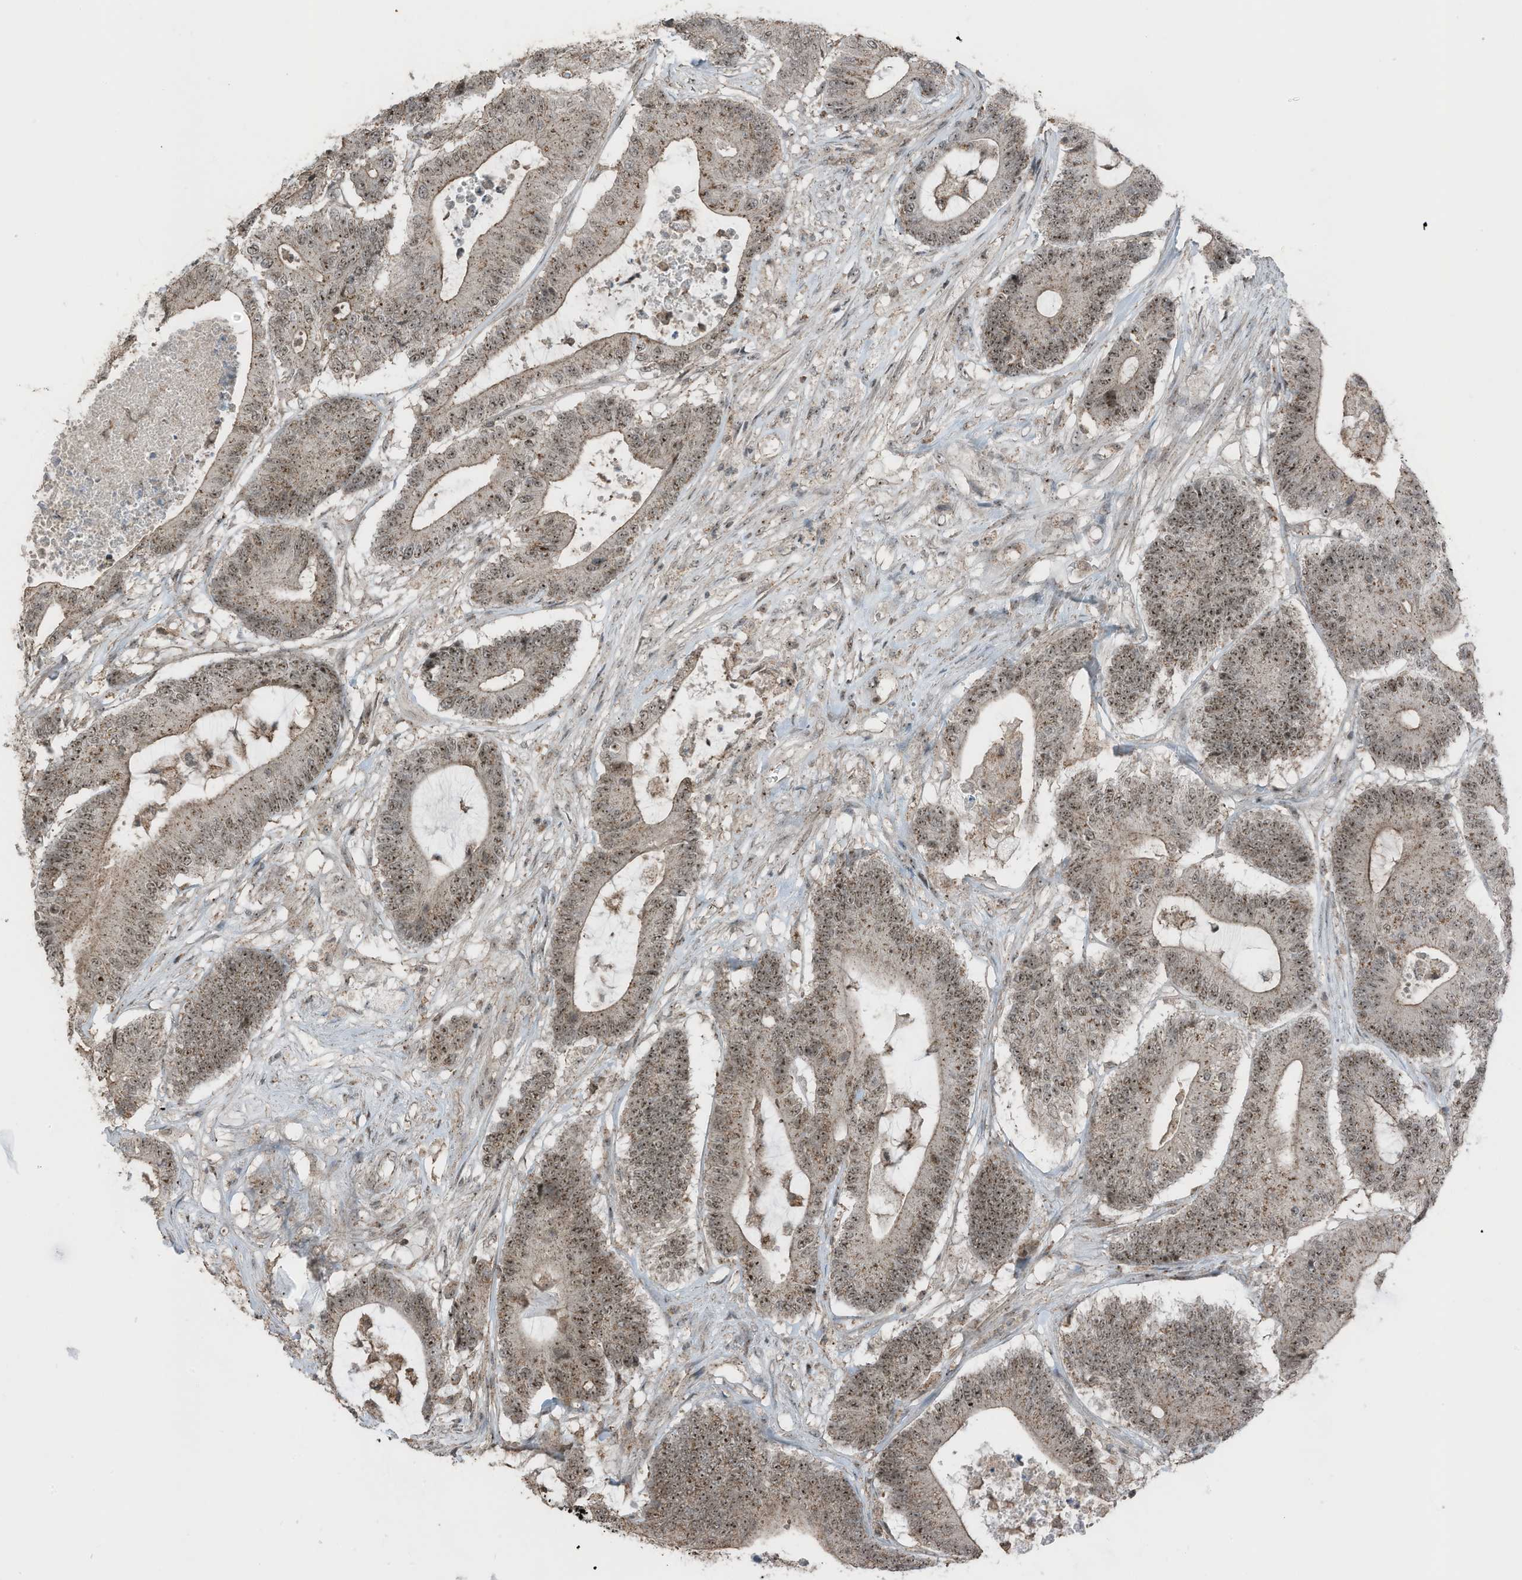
{"staining": {"intensity": "moderate", "quantity": ">75%", "location": "cytoplasmic/membranous,nuclear"}, "tissue": "colorectal cancer", "cell_type": "Tumor cells", "image_type": "cancer", "snomed": [{"axis": "morphology", "description": "Adenocarcinoma, NOS"}, {"axis": "topography", "description": "Colon"}], "caption": "Brown immunohistochemical staining in colorectal cancer shows moderate cytoplasmic/membranous and nuclear staining in about >75% of tumor cells.", "gene": "UTP3", "patient": {"sex": "female", "age": 84}}